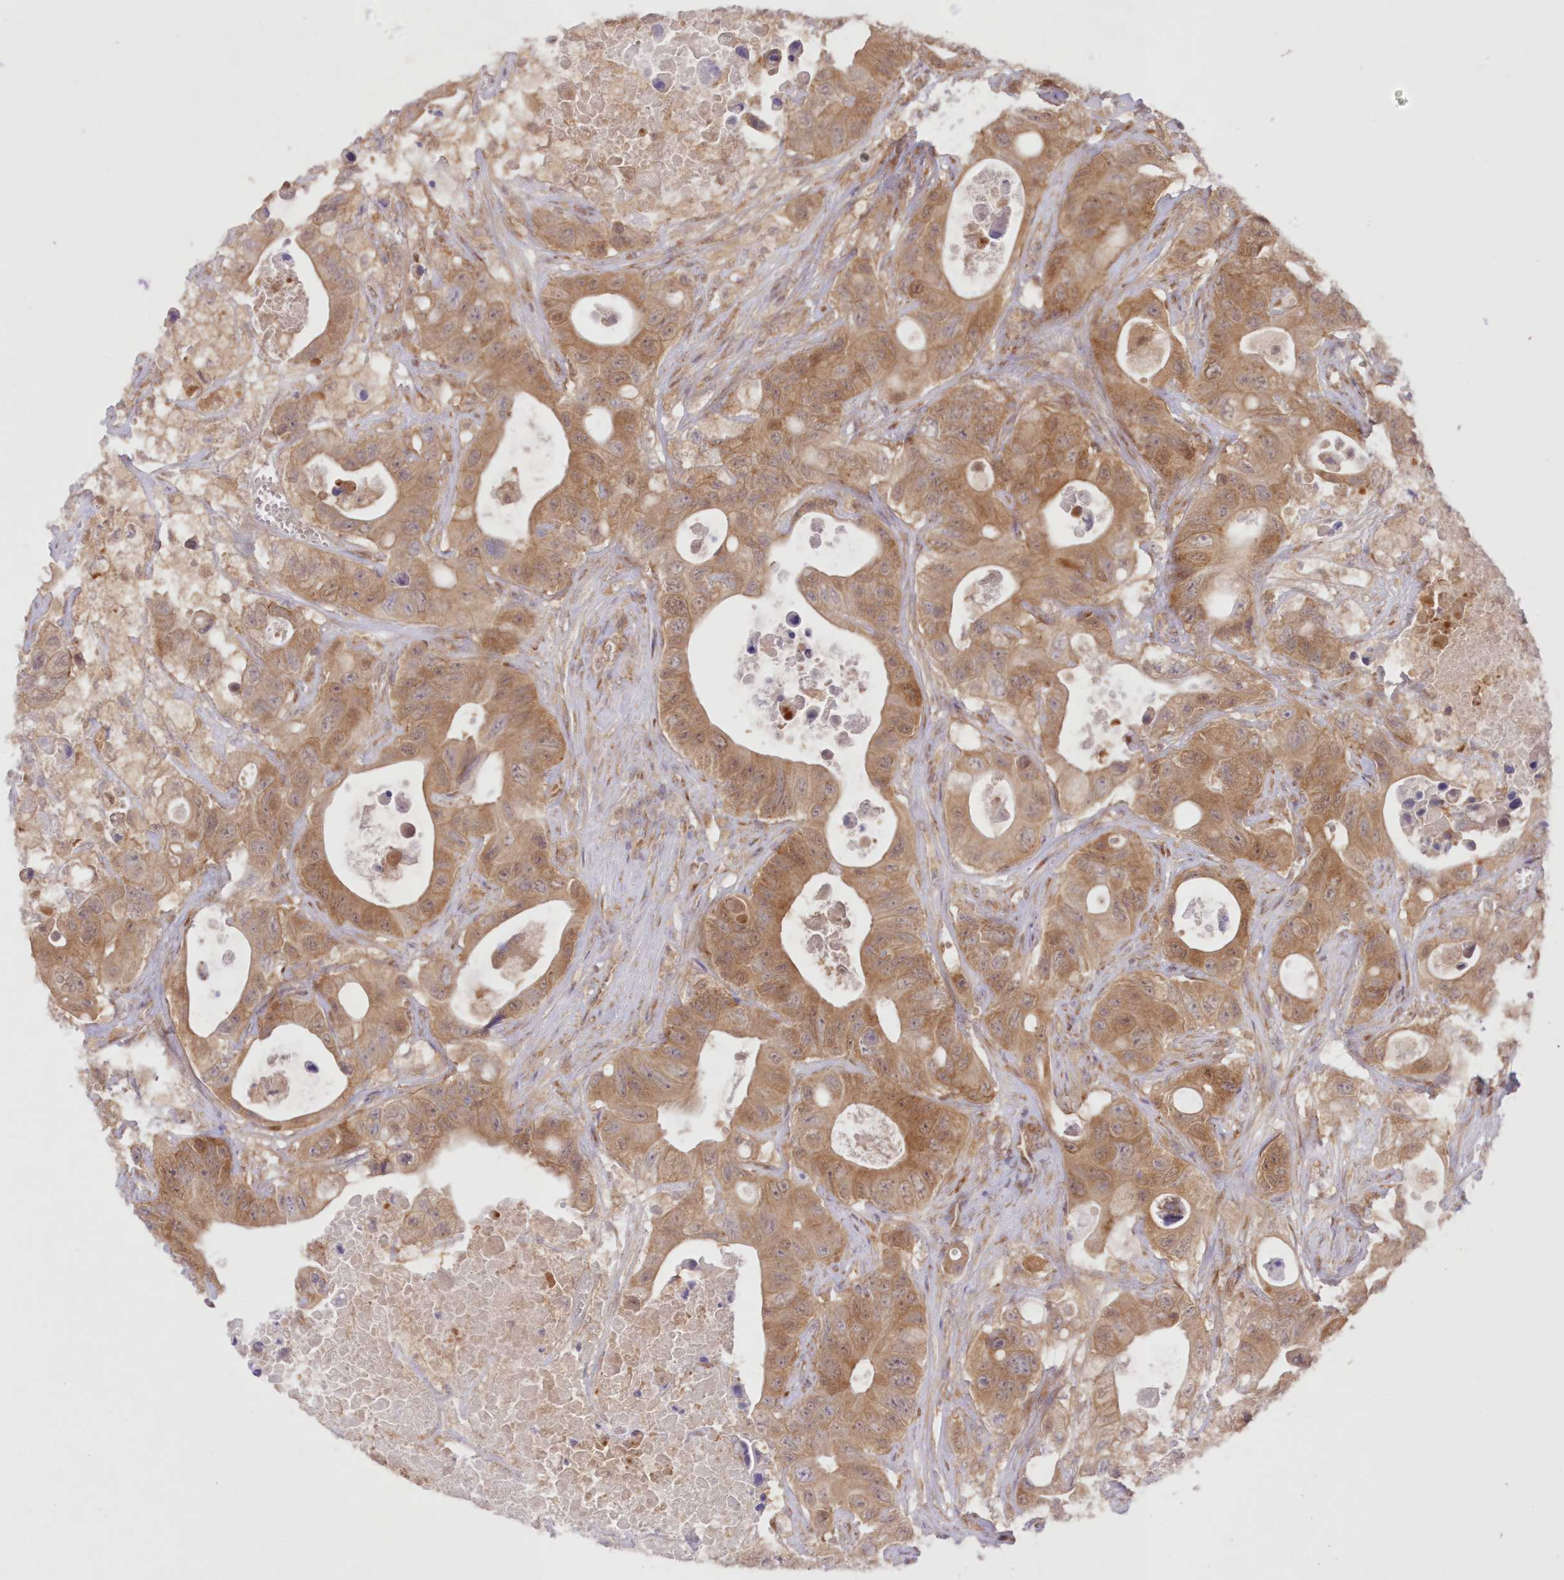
{"staining": {"intensity": "moderate", "quantity": ">75%", "location": "cytoplasmic/membranous"}, "tissue": "colorectal cancer", "cell_type": "Tumor cells", "image_type": "cancer", "snomed": [{"axis": "morphology", "description": "Adenocarcinoma, NOS"}, {"axis": "topography", "description": "Colon"}], "caption": "IHC of human adenocarcinoma (colorectal) reveals medium levels of moderate cytoplasmic/membranous positivity in approximately >75% of tumor cells.", "gene": "RNPEP", "patient": {"sex": "female", "age": 46}}